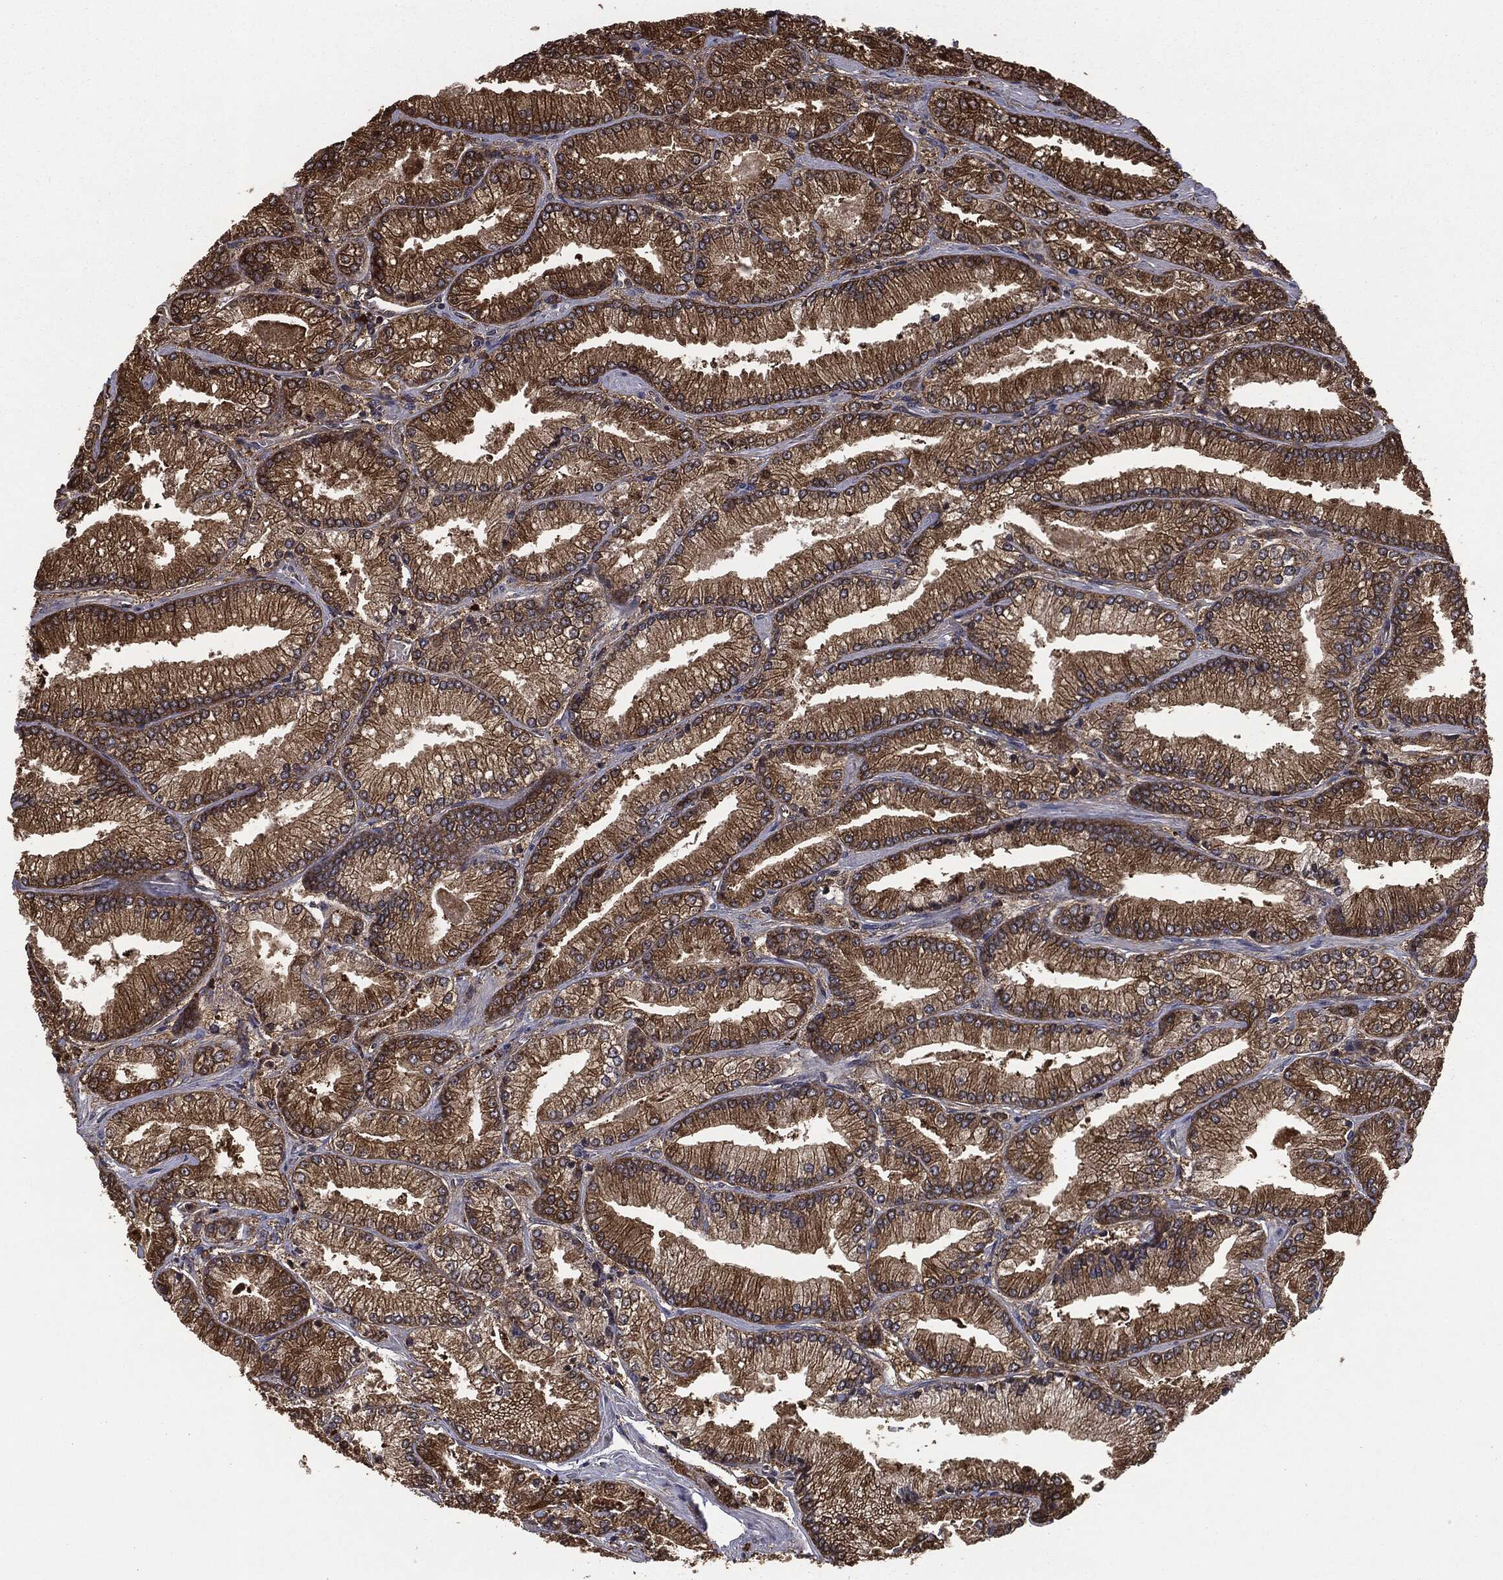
{"staining": {"intensity": "strong", "quantity": ">75%", "location": "cytoplasmic/membranous"}, "tissue": "prostate cancer", "cell_type": "Tumor cells", "image_type": "cancer", "snomed": [{"axis": "morphology", "description": "Adenocarcinoma, Low grade"}, {"axis": "topography", "description": "Prostate"}], "caption": "Immunohistochemistry (DAB (3,3'-diaminobenzidine)) staining of human prostate cancer (low-grade adenocarcinoma) displays strong cytoplasmic/membranous protein expression in approximately >75% of tumor cells.", "gene": "NME1", "patient": {"sex": "male", "age": 67}}